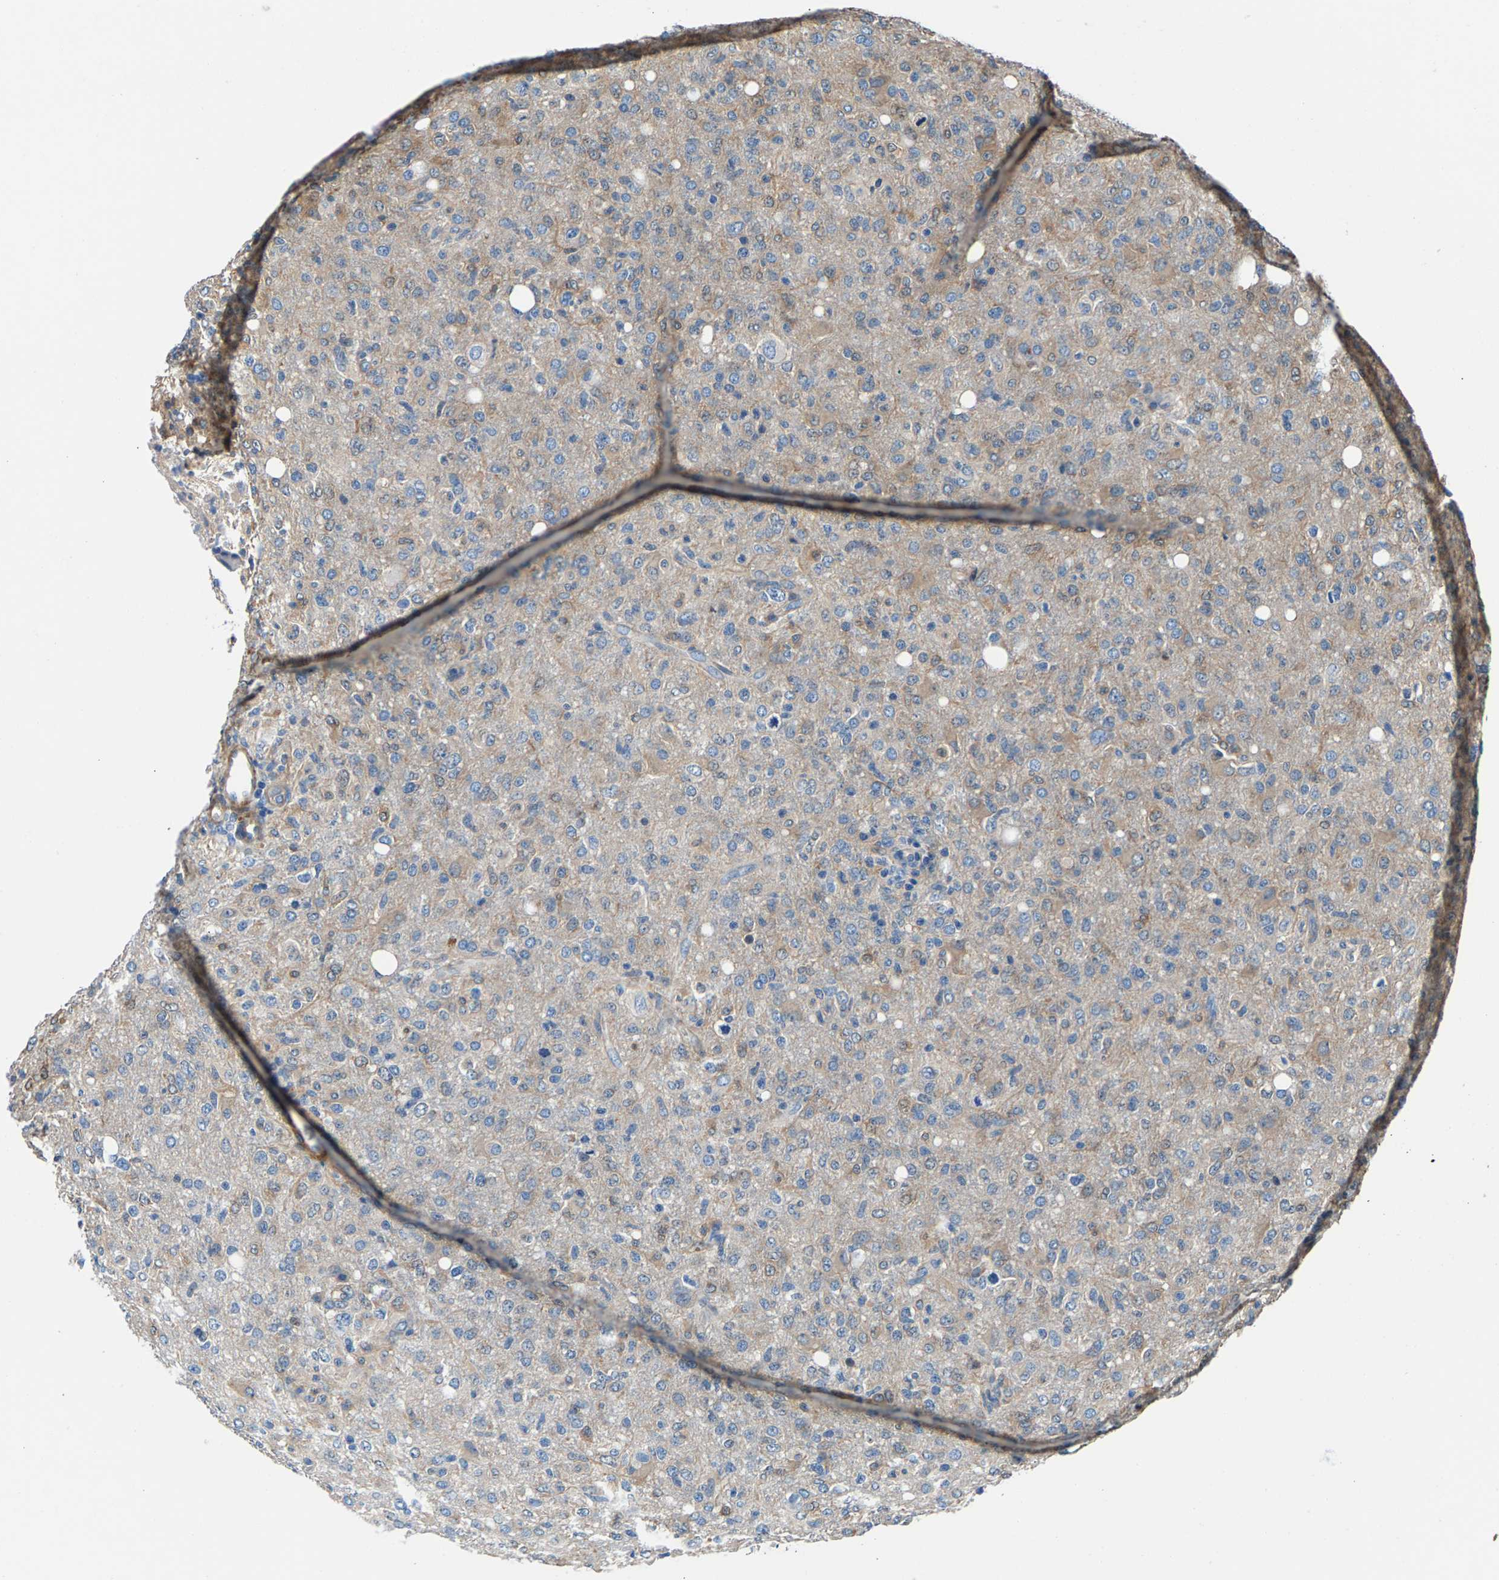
{"staining": {"intensity": "weak", "quantity": ">75%", "location": "cytoplasmic/membranous"}, "tissue": "glioma", "cell_type": "Tumor cells", "image_type": "cancer", "snomed": [{"axis": "morphology", "description": "Glioma, malignant, High grade"}, {"axis": "topography", "description": "Brain"}], "caption": "Immunohistochemistry (IHC) image of glioma stained for a protein (brown), which reveals low levels of weak cytoplasmic/membranous staining in about >75% of tumor cells.", "gene": "CDRT4", "patient": {"sex": "female", "age": 57}}